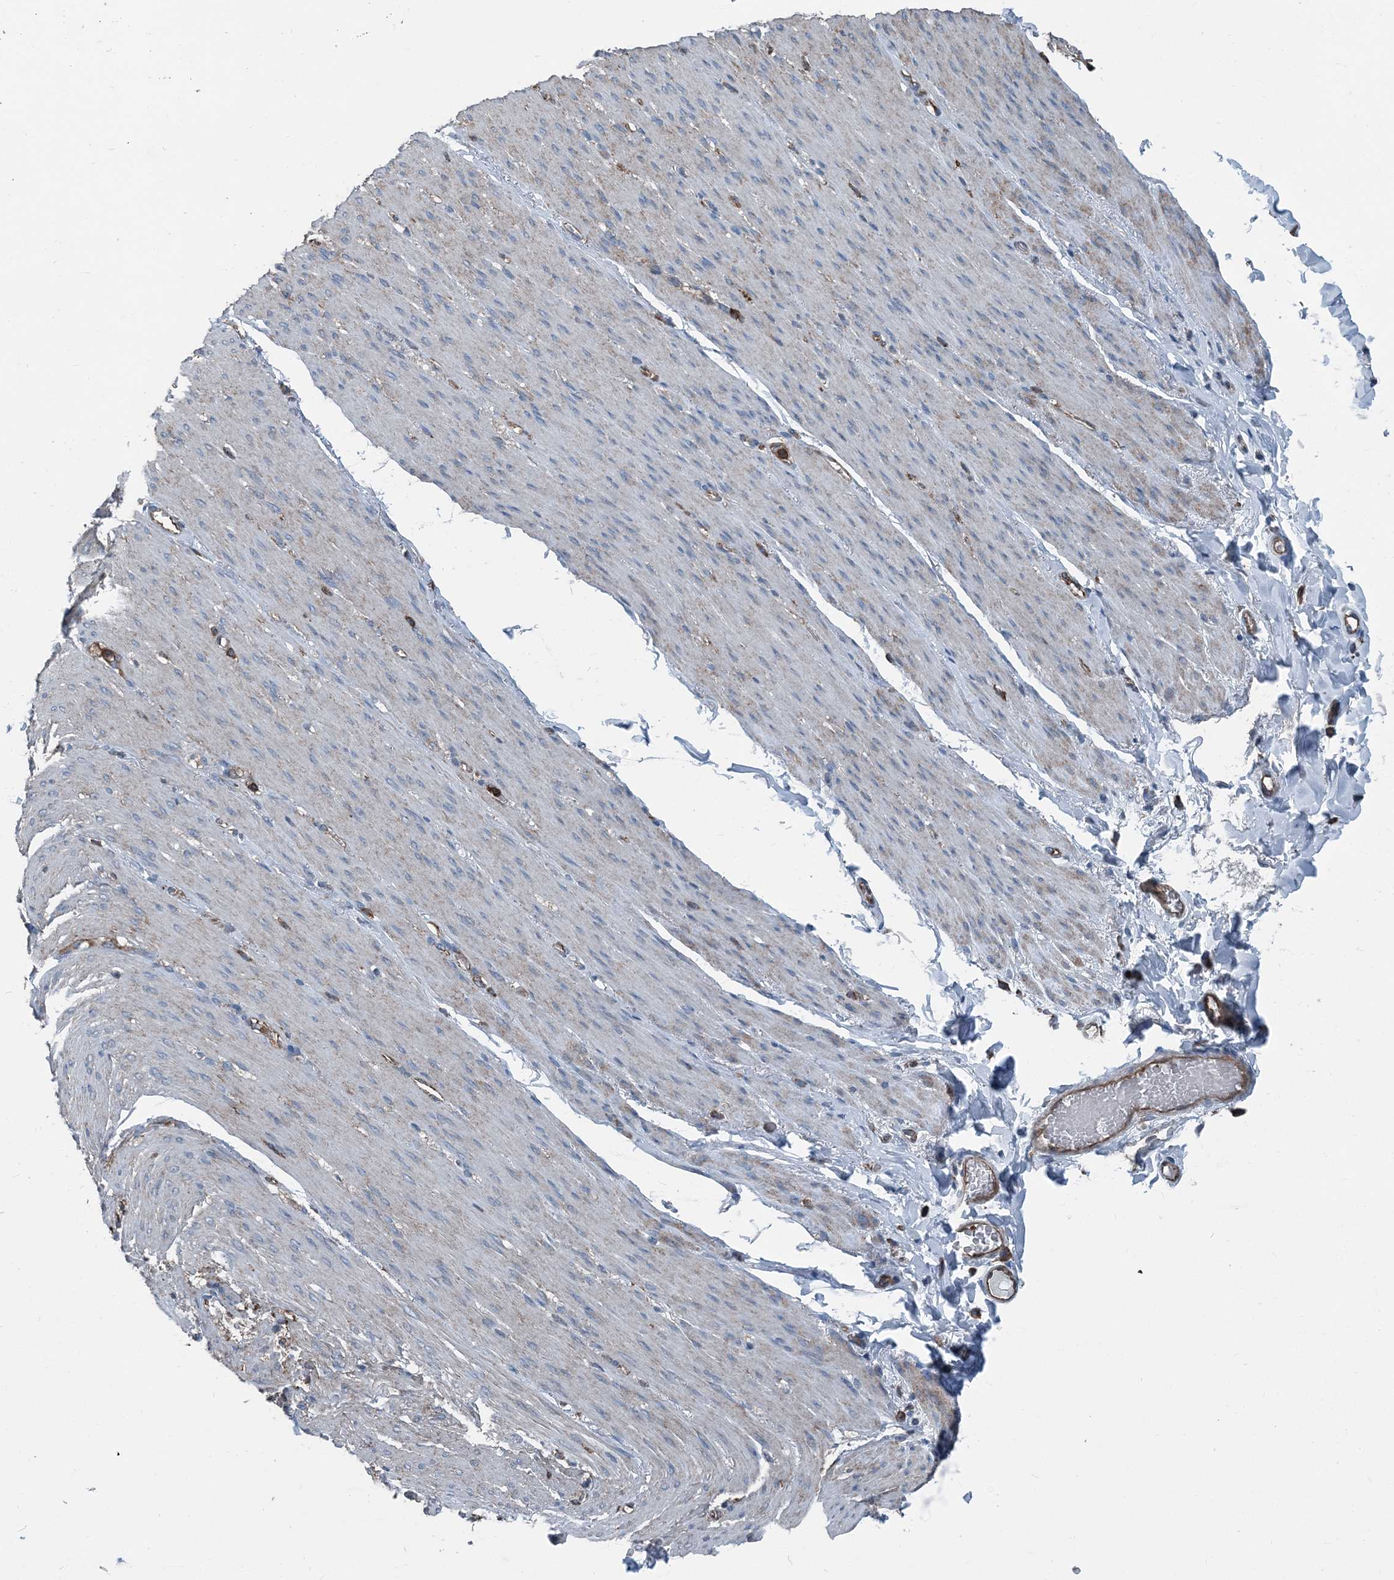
{"staining": {"intensity": "negative", "quantity": "none", "location": "none"}, "tissue": "adipose tissue", "cell_type": "Adipocytes", "image_type": "normal", "snomed": [{"axis": "morphology", "description": "Normal tissue, NOS"}, {"axis": "topography", "description": "Colon"}, {"axis": "topography", "description": "Peripheral nerve tissue"}], "caption": "Immunohistochemistry (IHC) micrograph of unremarkable human adipose tissue stained for a protein (brown), which demonstrates no expression in adipocytes.", "gene": "CFL1", "patient": {"sex": "female", "age": 61}}